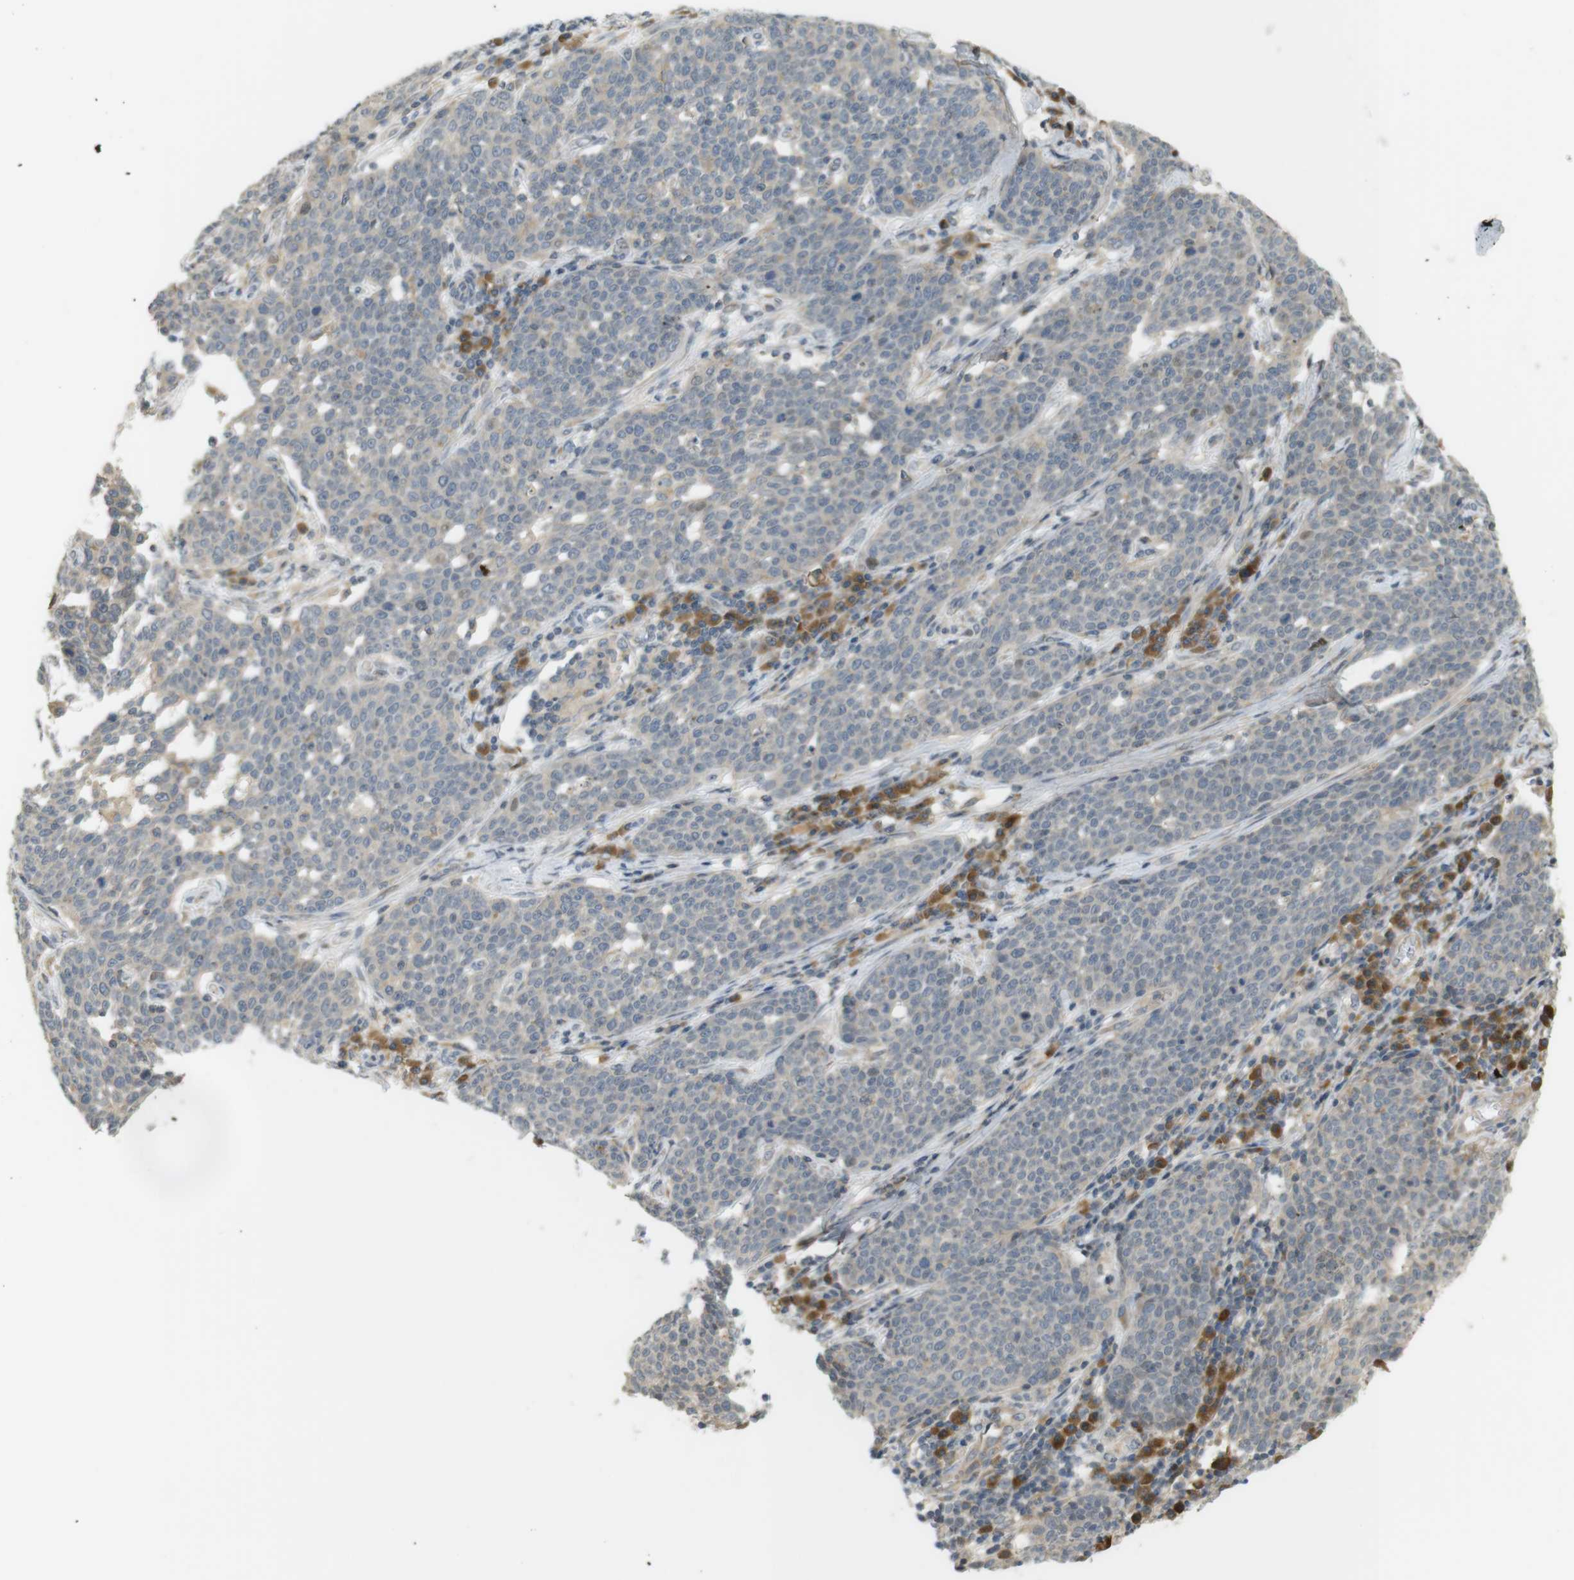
{"staining": {"intensity": "negative", "quantity": "none", "location": "none"}, "tissue": "cervical cancer", "cell_type": "Tumor cells", "image_type": "cancer", "snomed": [{"axis": "morphology", "description": "Squamous cell carcinoma, NOS"}, {"axis": "topography", "description": "Cervix"}], "caption": "This is a photomicrograph of immunohistochemistry staining of cervical cancer, which shows no staining in tumor cells.", "gene": "CLRN3", "patient": {"sex": "female", "age": 34}}